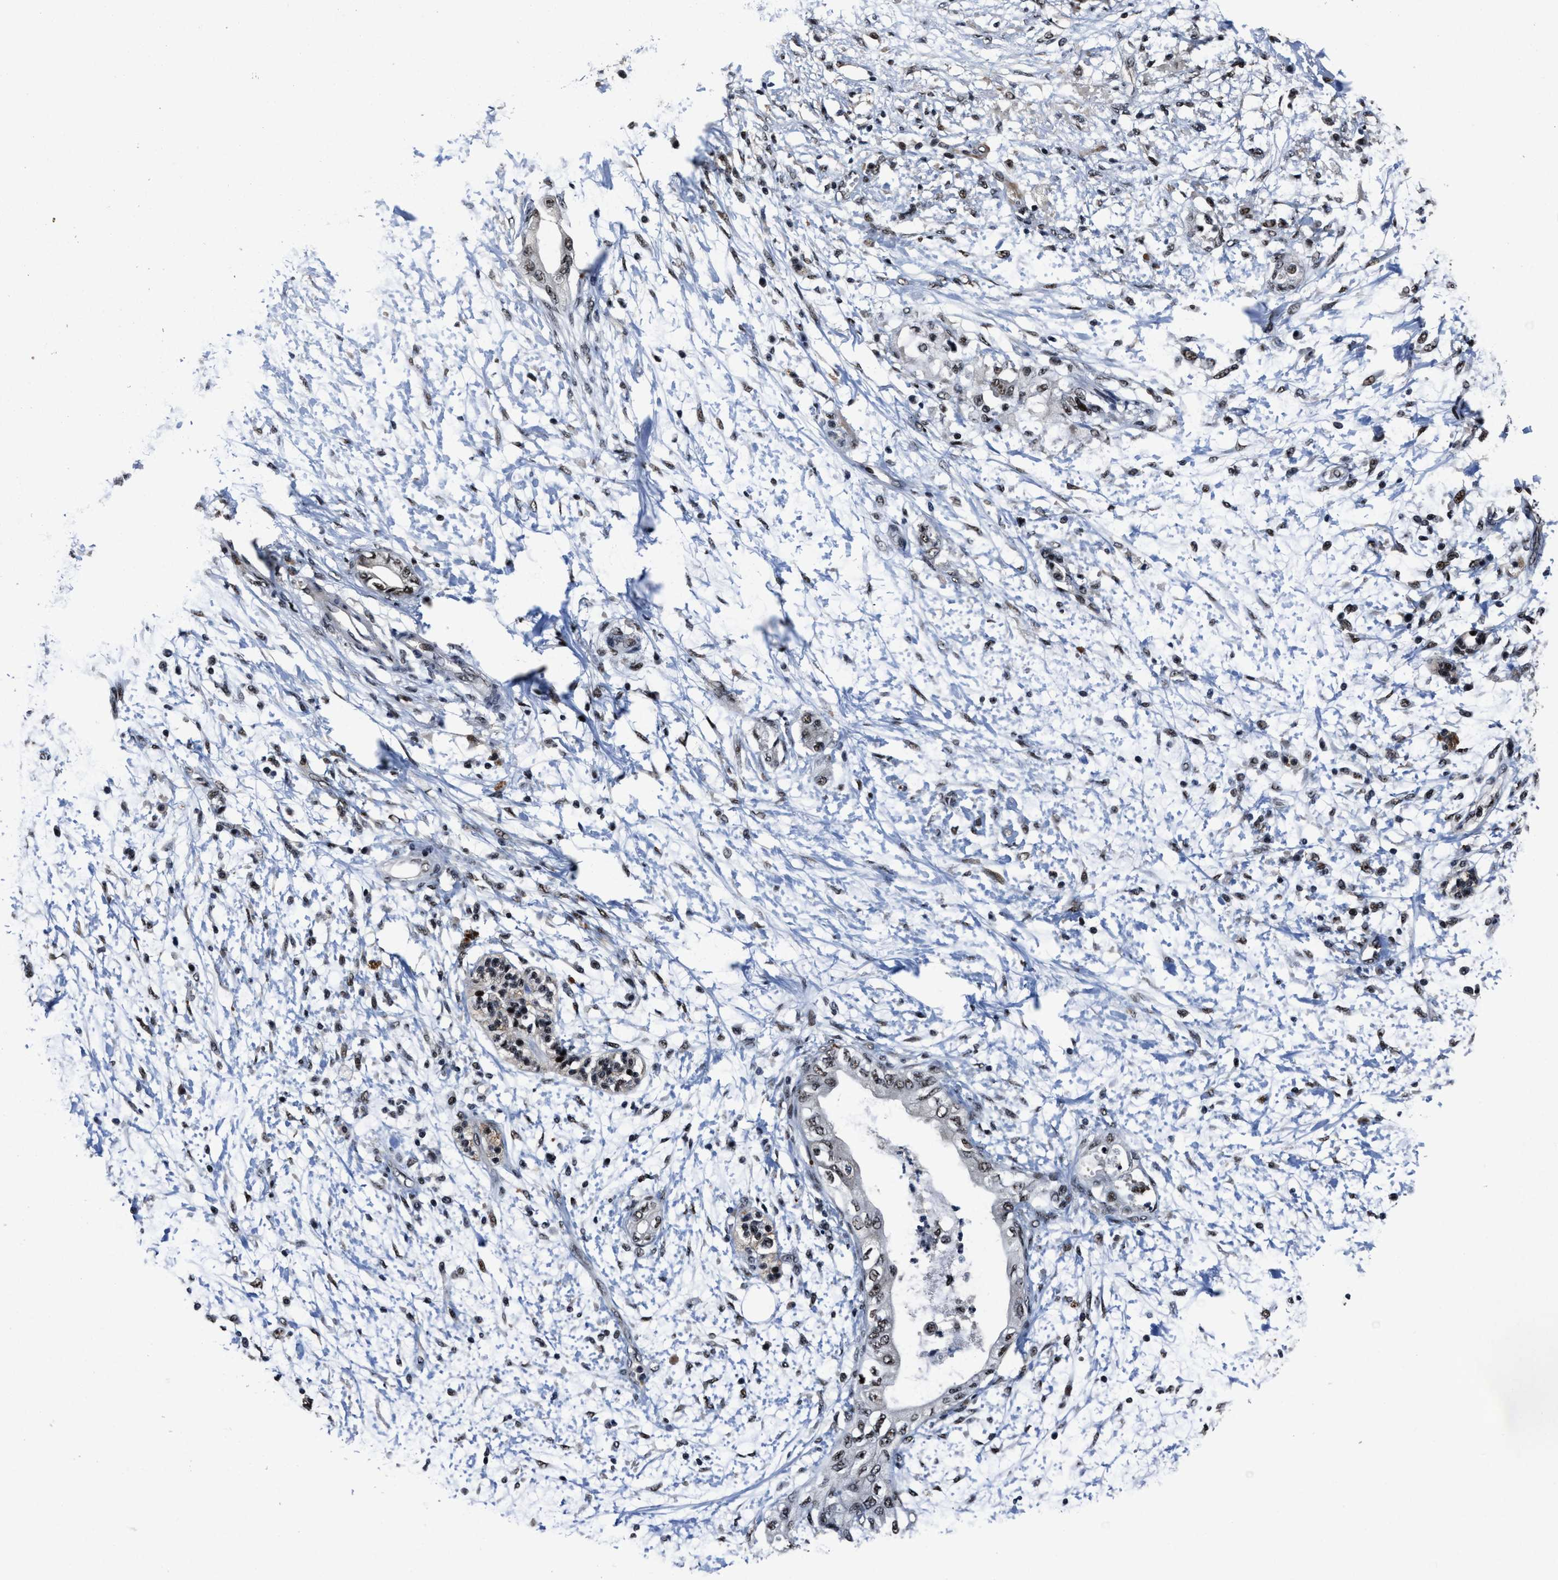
{"staining": {"intensity": "weak", "quantity": ">75%", "location": "nuclear"}, "tissue": "adipose tissue", "cell_type": "Adipocytes", "image_type": "normal", "snomed": [{"axis": "morphology", "description": "Normal tissue, NOS"}, {"axis": "morphology", "description": "Adenocarcinoma, NOS"}, {"axis": "topography", "description": "Duodenum"}, {"axis": "topography", "description": "Peripheral nerve tissue"}], "caption": "Normal adipose tissue demonstrates weak nuclear staining in about >75% of adipocytes.", "gene": "ZNF233", "patient": {"sex": "female", "age": 60}}